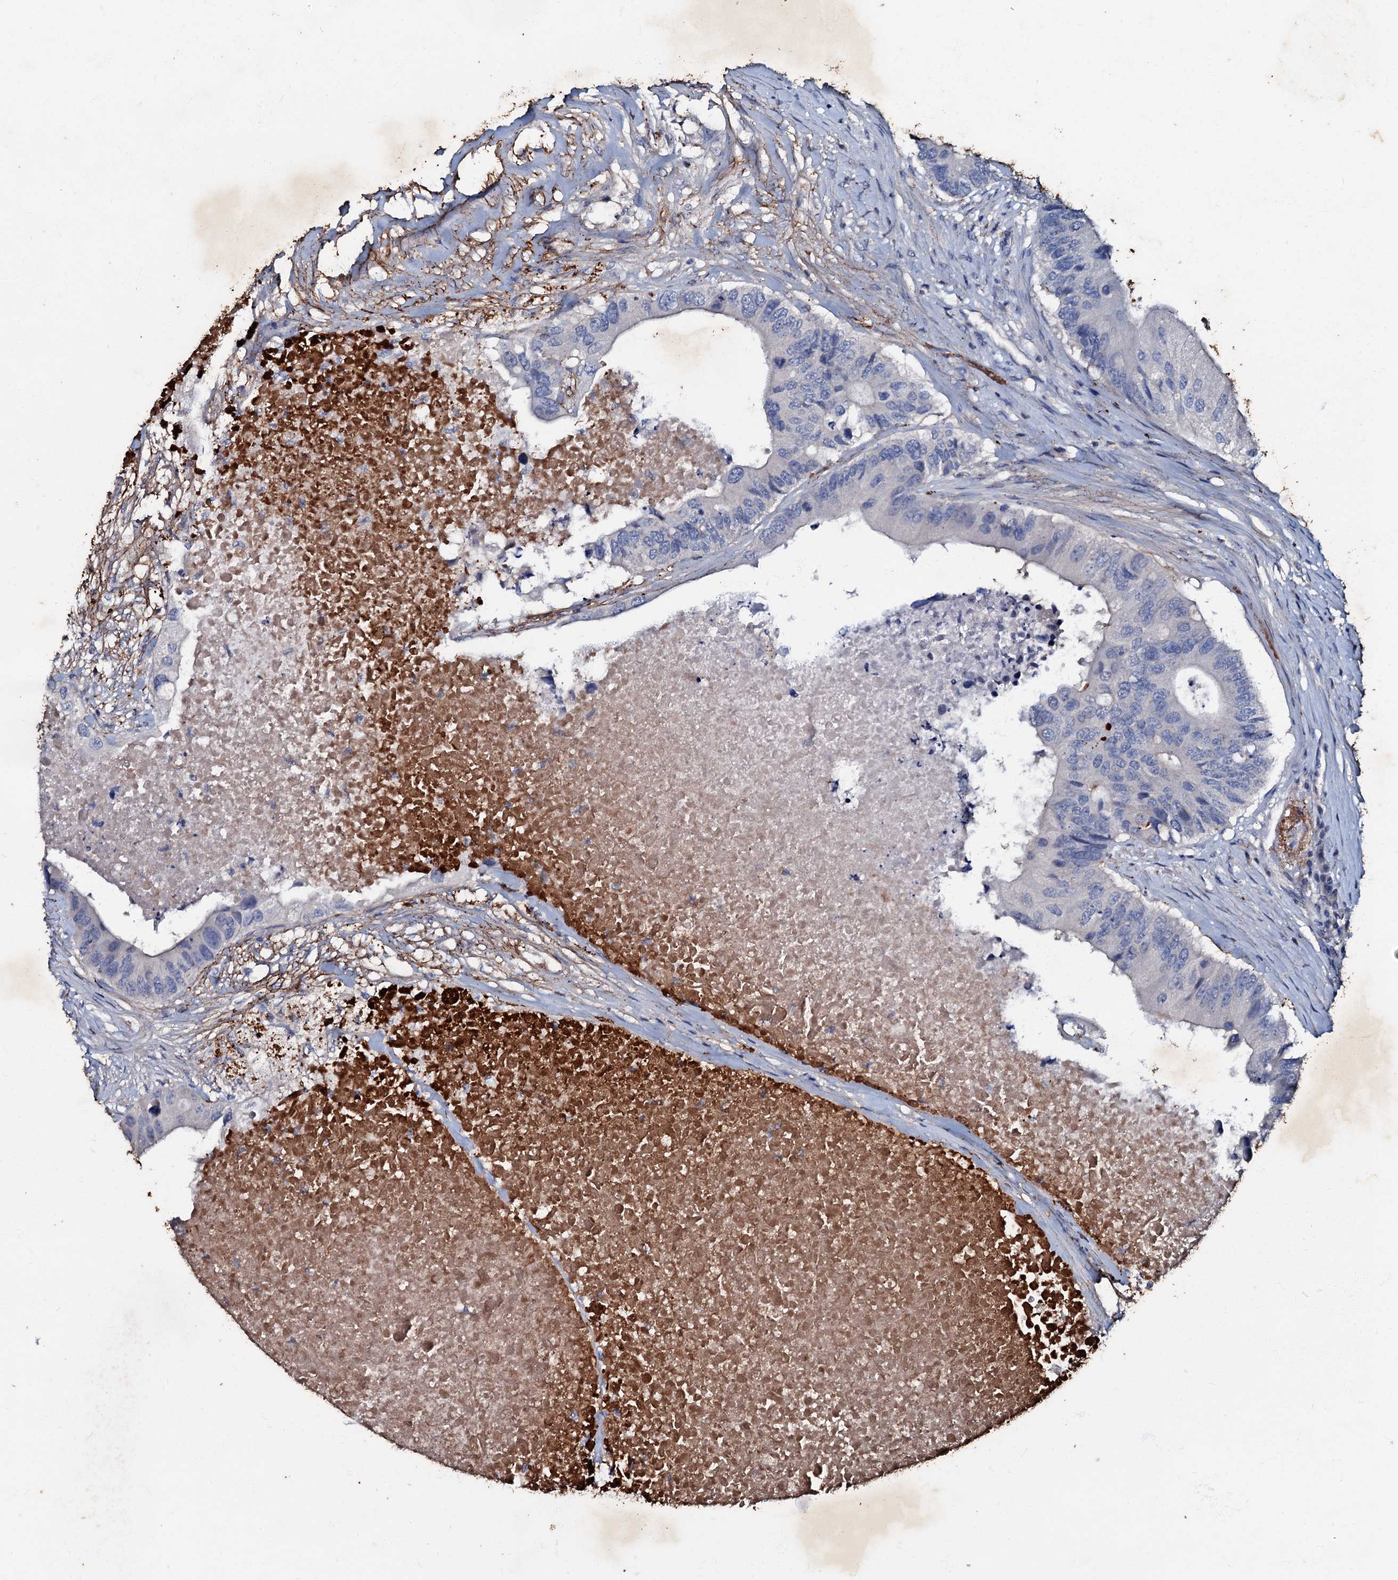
{"staining": {"intensity": "negative", "quantity": "none", "location": "none"}, "tissue": "colorectal cancer", "cell_type": "Tumor cells", "image_type": "cancer", "snomed": [{"axis": "morphology", "description": "Adenocarcinoma, NOS"}, {"axis": "topography", "description": "Colon"}], "caption": "Micrograph shows no significant protein positivity in tumor cells of colorectal adenocarcinoma. (Immunohistochemistry (ihc), brightfield microscopy, high magnification).", "gene": "MANSC4", "patient": {"sex": "male", "age": 71}}